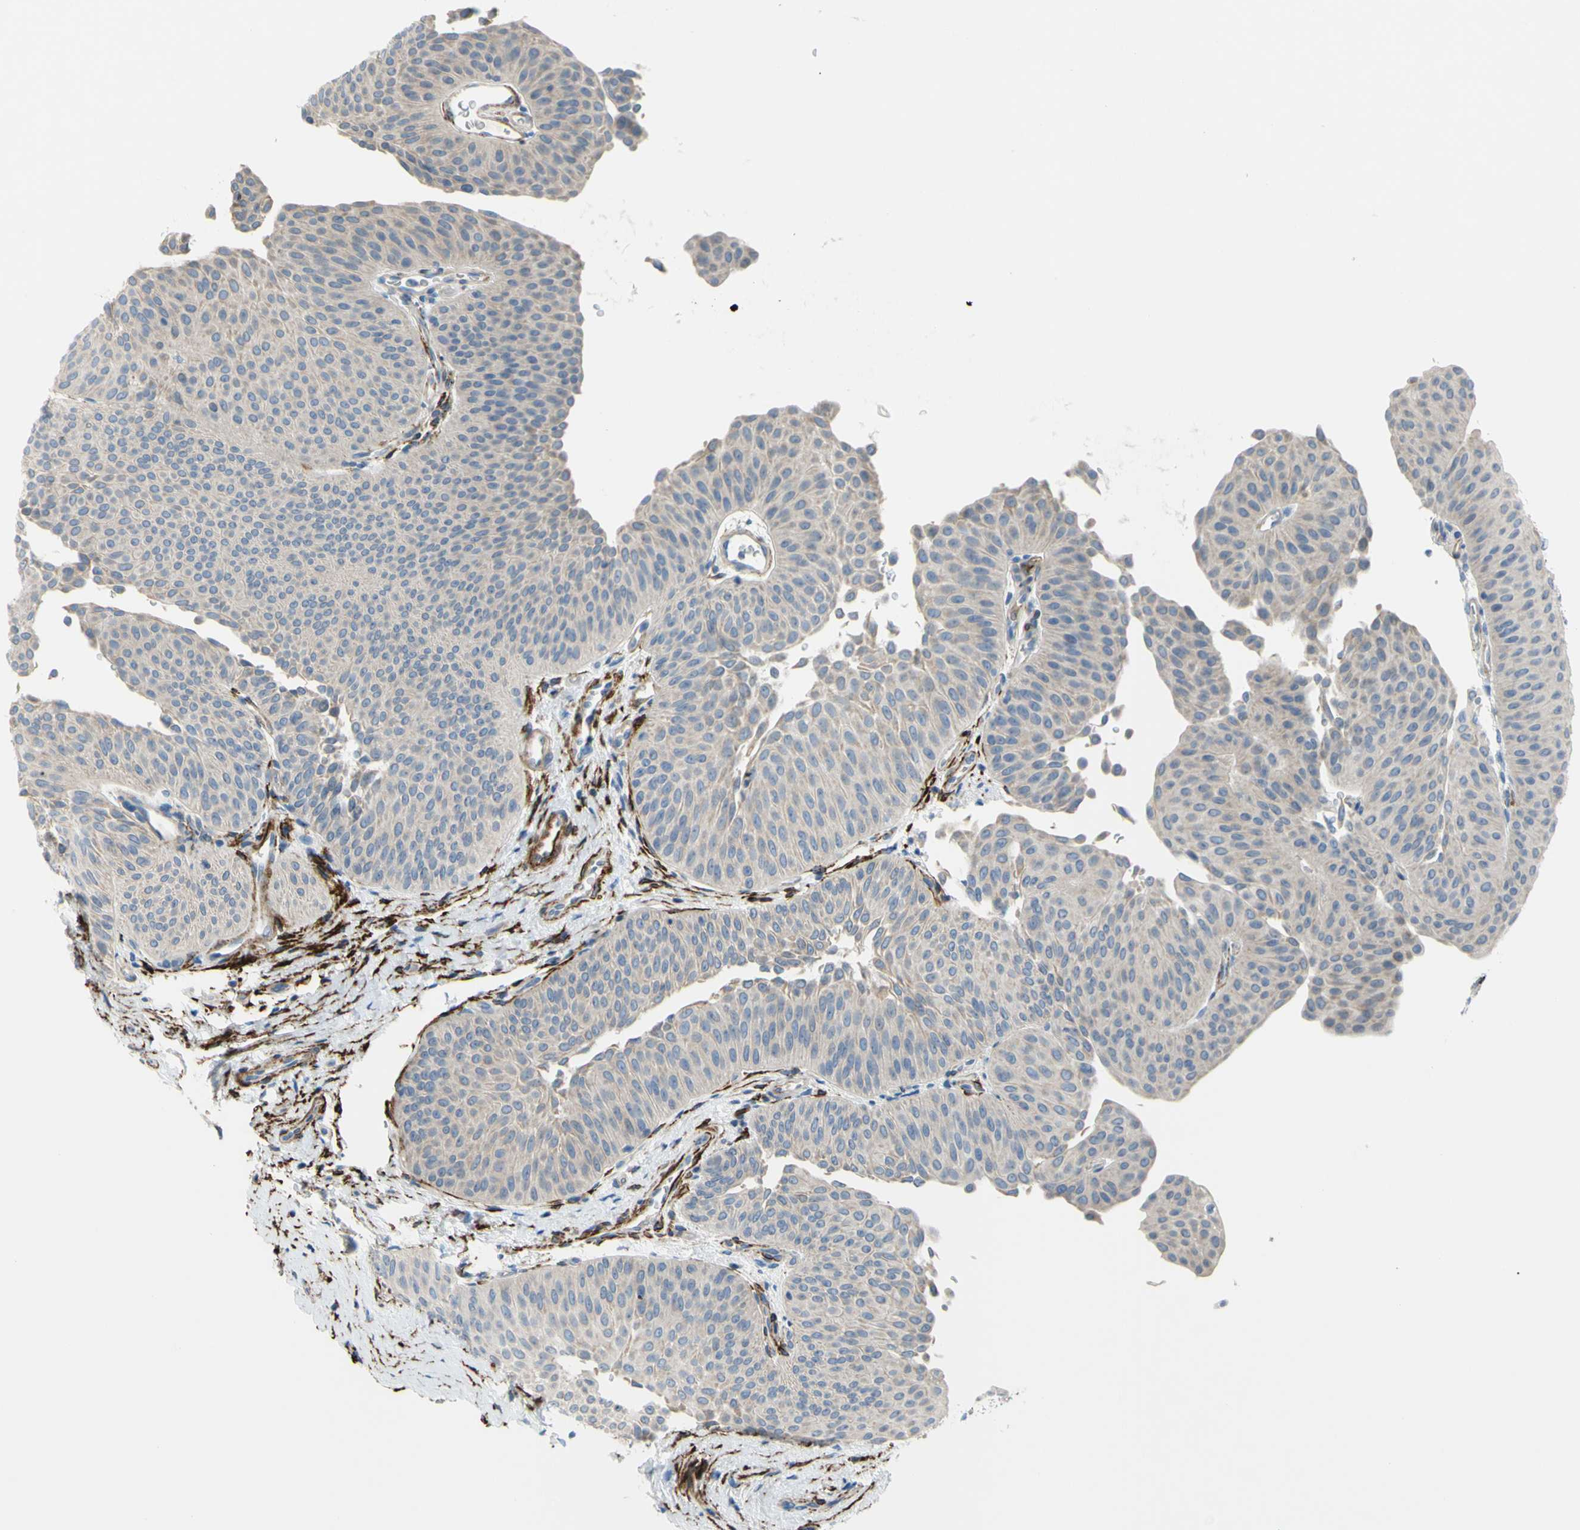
{"staining": {"intensity": "negative", "quantity": "none", "location": "none"}, "tissue": "urothelial cancer", "cell_type": "Tumor cells", "image_type": "cancer", "snomed": [{"axis": "morphology", "description": "Urothelial carcinoma, Low grade"}, {"axis": "topography", "description": "Urinary bladder"}], "caption": "Human low-grade urothelial carcinoma stained for a protein using IHC exhibits no positivity in tumor cells.", "gene": "PRRG2", "patient": {"sex": "female", "age": 60}}